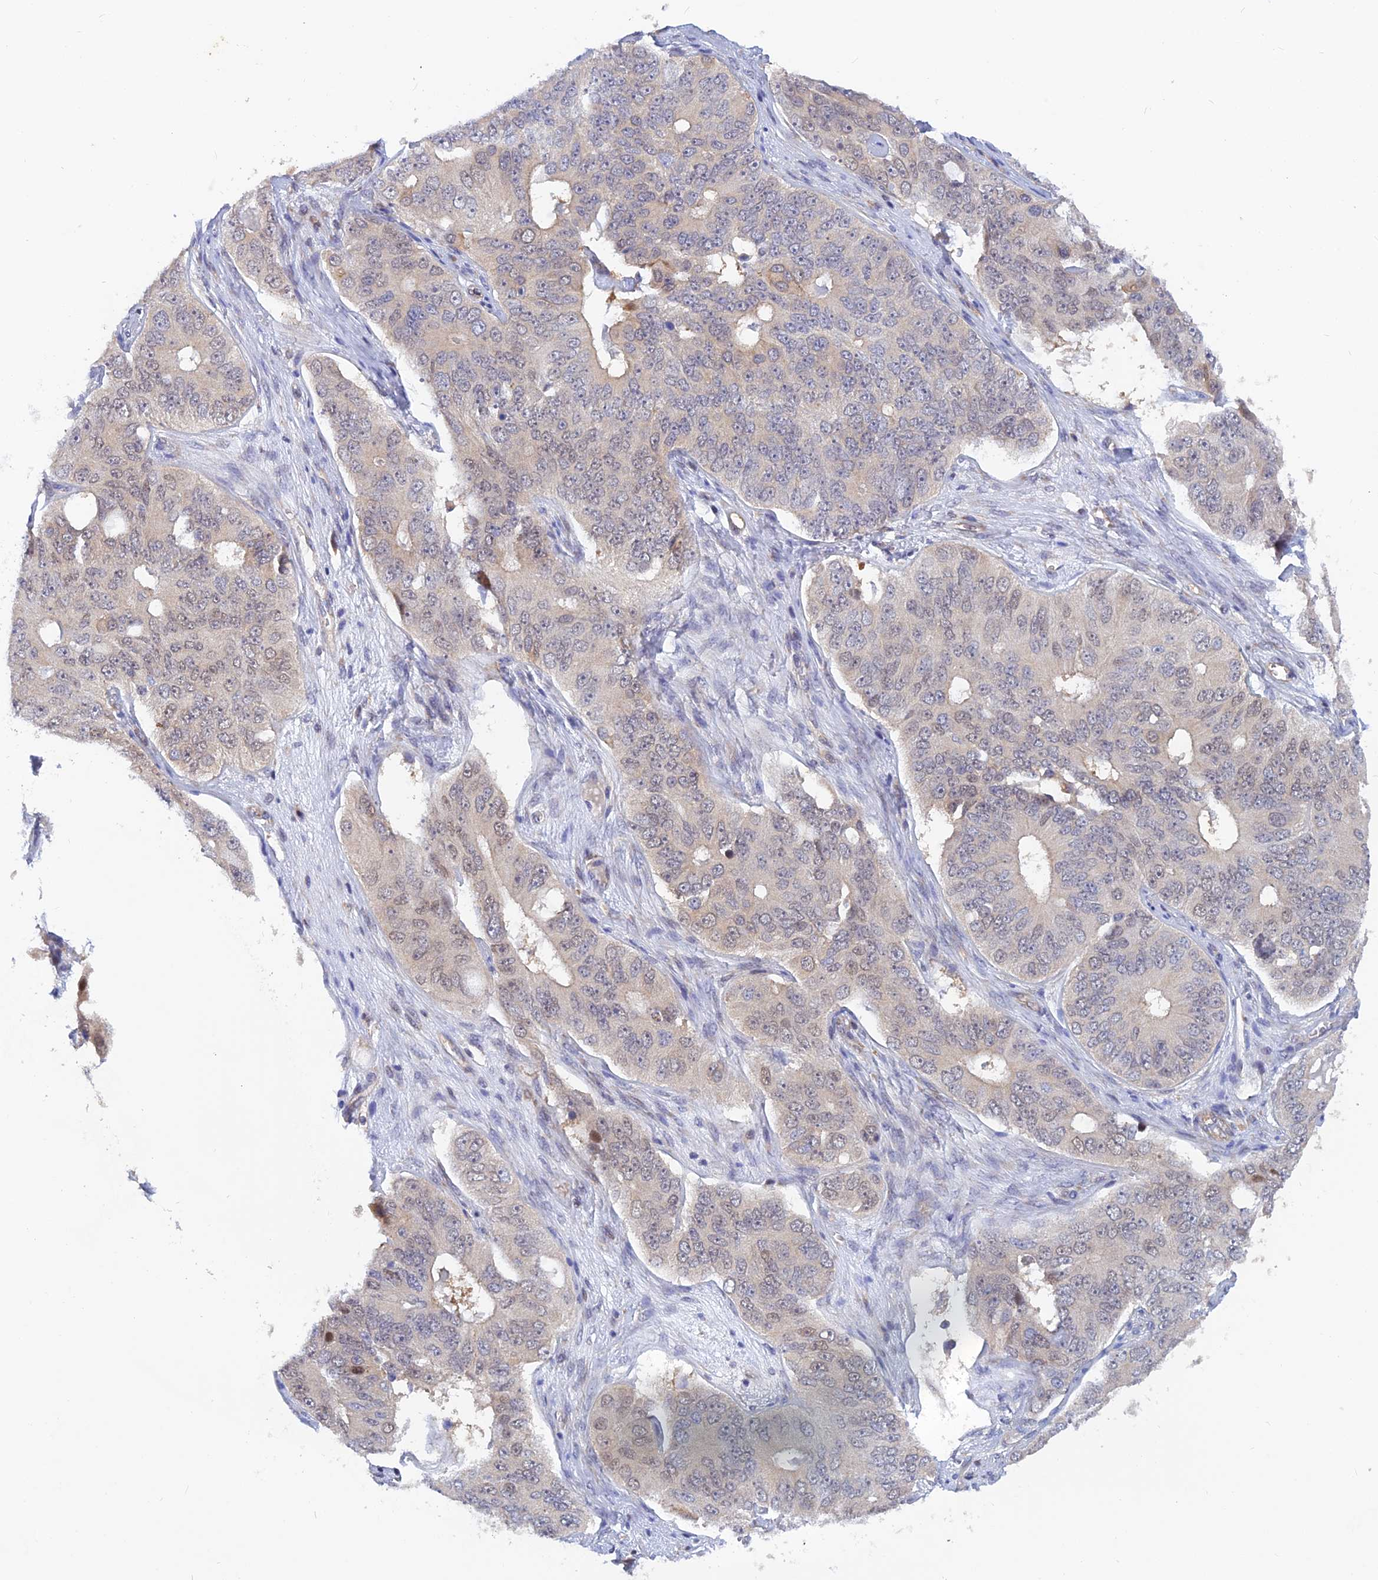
{"staining": {"intensity": "negative", "quantity": "none", "location": "none"}, "tissue": "ovarian cancer", "cell_type": "Tumor cells", "image_type": "cancer", "snomed": [{"axis": "morphology", "description": "Carcinoma, endometroid"}, {"axis": "topography", "description": "Ovary"}], "caption": "High power microscopy micrograph of an immunohistochemistry micrograph of ovarian endometroid carcinoma, revealing no significant positivity in tumor cells.", "gene": "DNAJC16", "patient": {"sex": "female", "age": 51}}